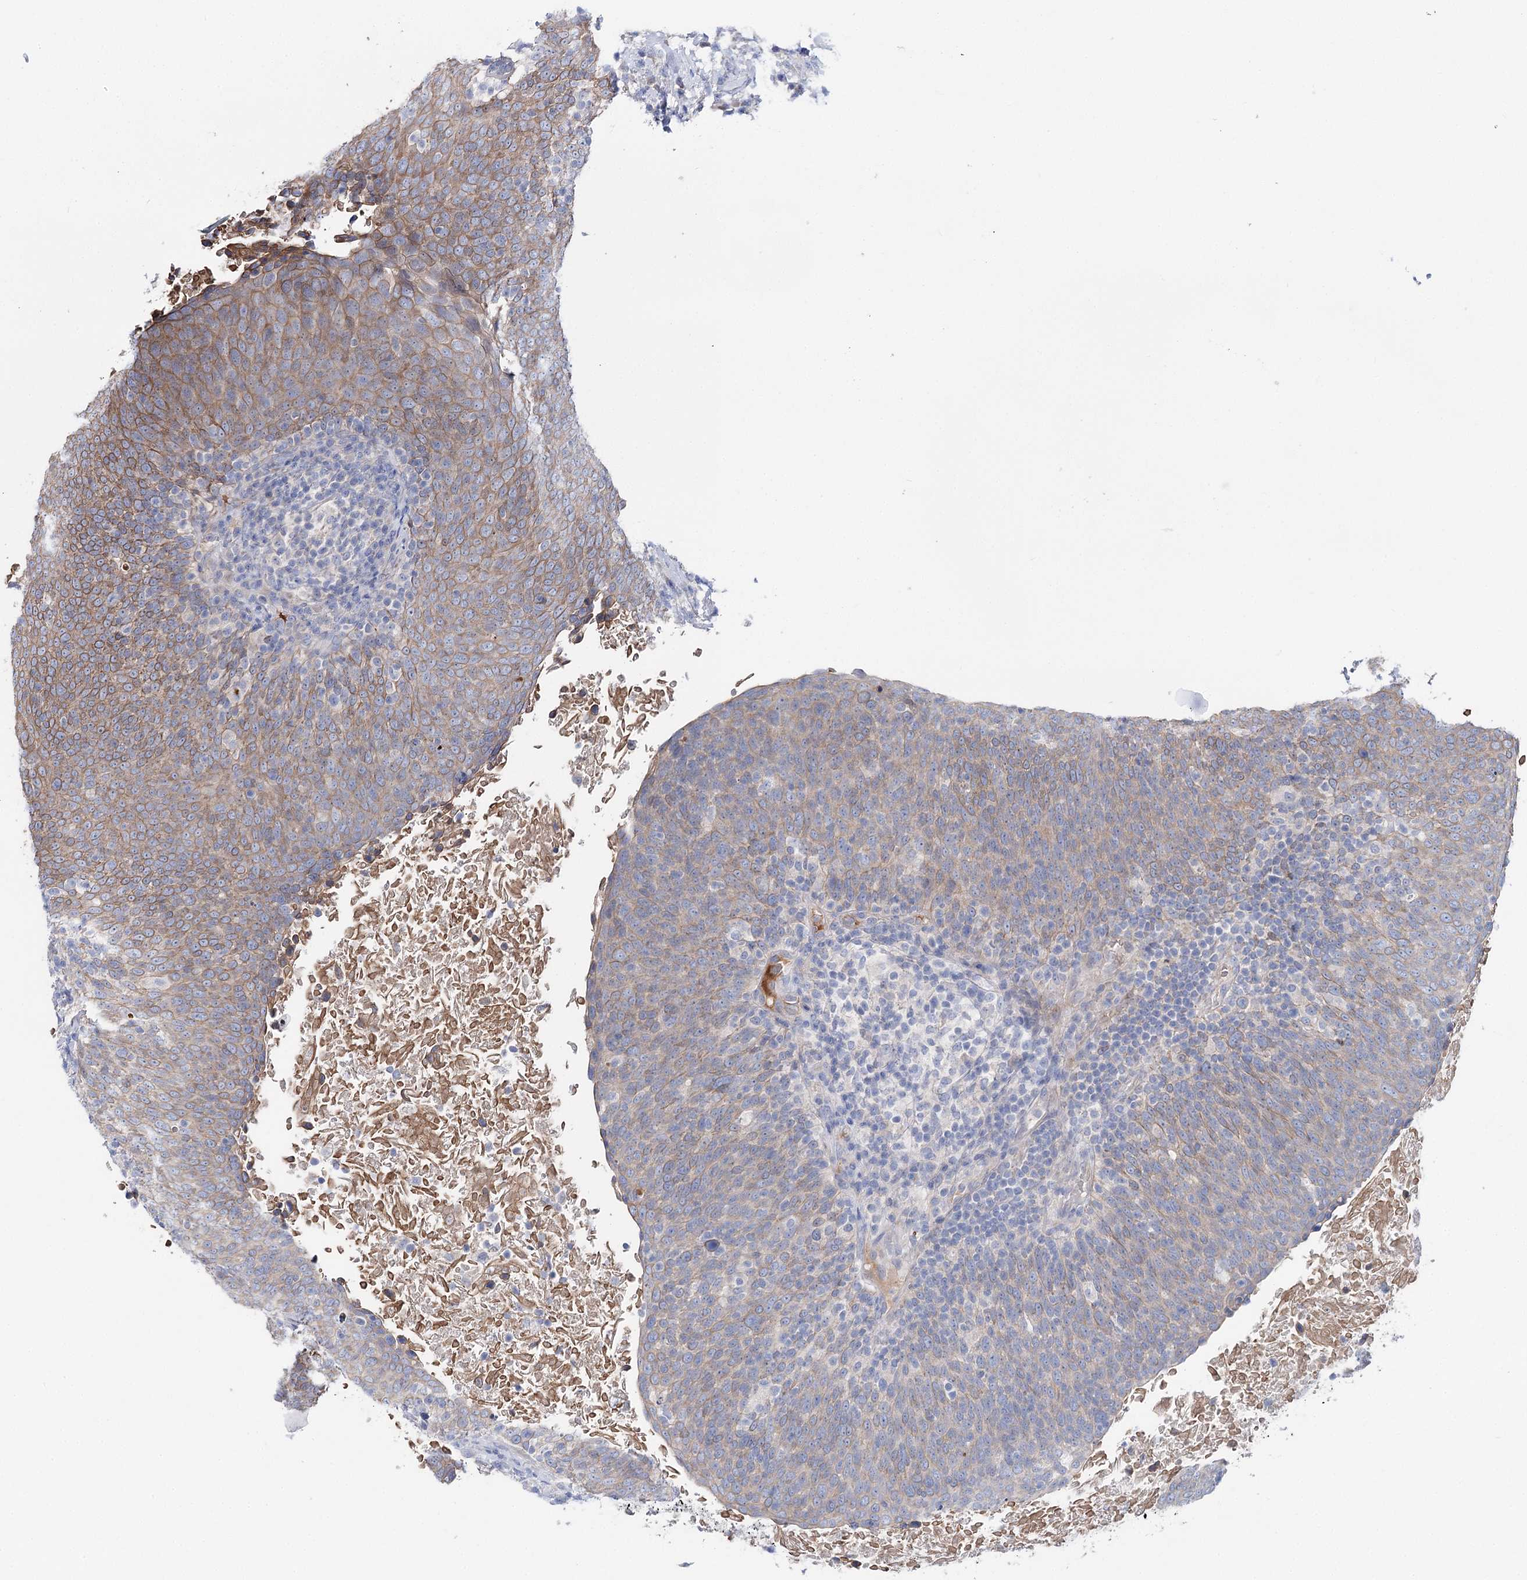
{"staining": {"intensity": "weak", "quantity": ">75%", "location": "cytoplasmic/membranous"}, "tissue": "head and neck cancer", "cell_type": "Tumor cells", "image_type": "cancer", "snomed": [{"axis": "morphology", "description": "Squamous cell carcinoma, NOS"}, {"axis": "morphology", "description": "Squamous cell carcinoma, metastatic, NOS"}, {"axis": "topography", "description": "Lymph node"}, {"axis": "topography", "description": "Head-Neck"}], "caption": "An image of human head and neck cancer stained for a protein demonstrates weak cytoplasmic/membranous brown staining in tumor cells.", "gene": "LRRC14B", "patient": {"sex": "male", "age": 62}}